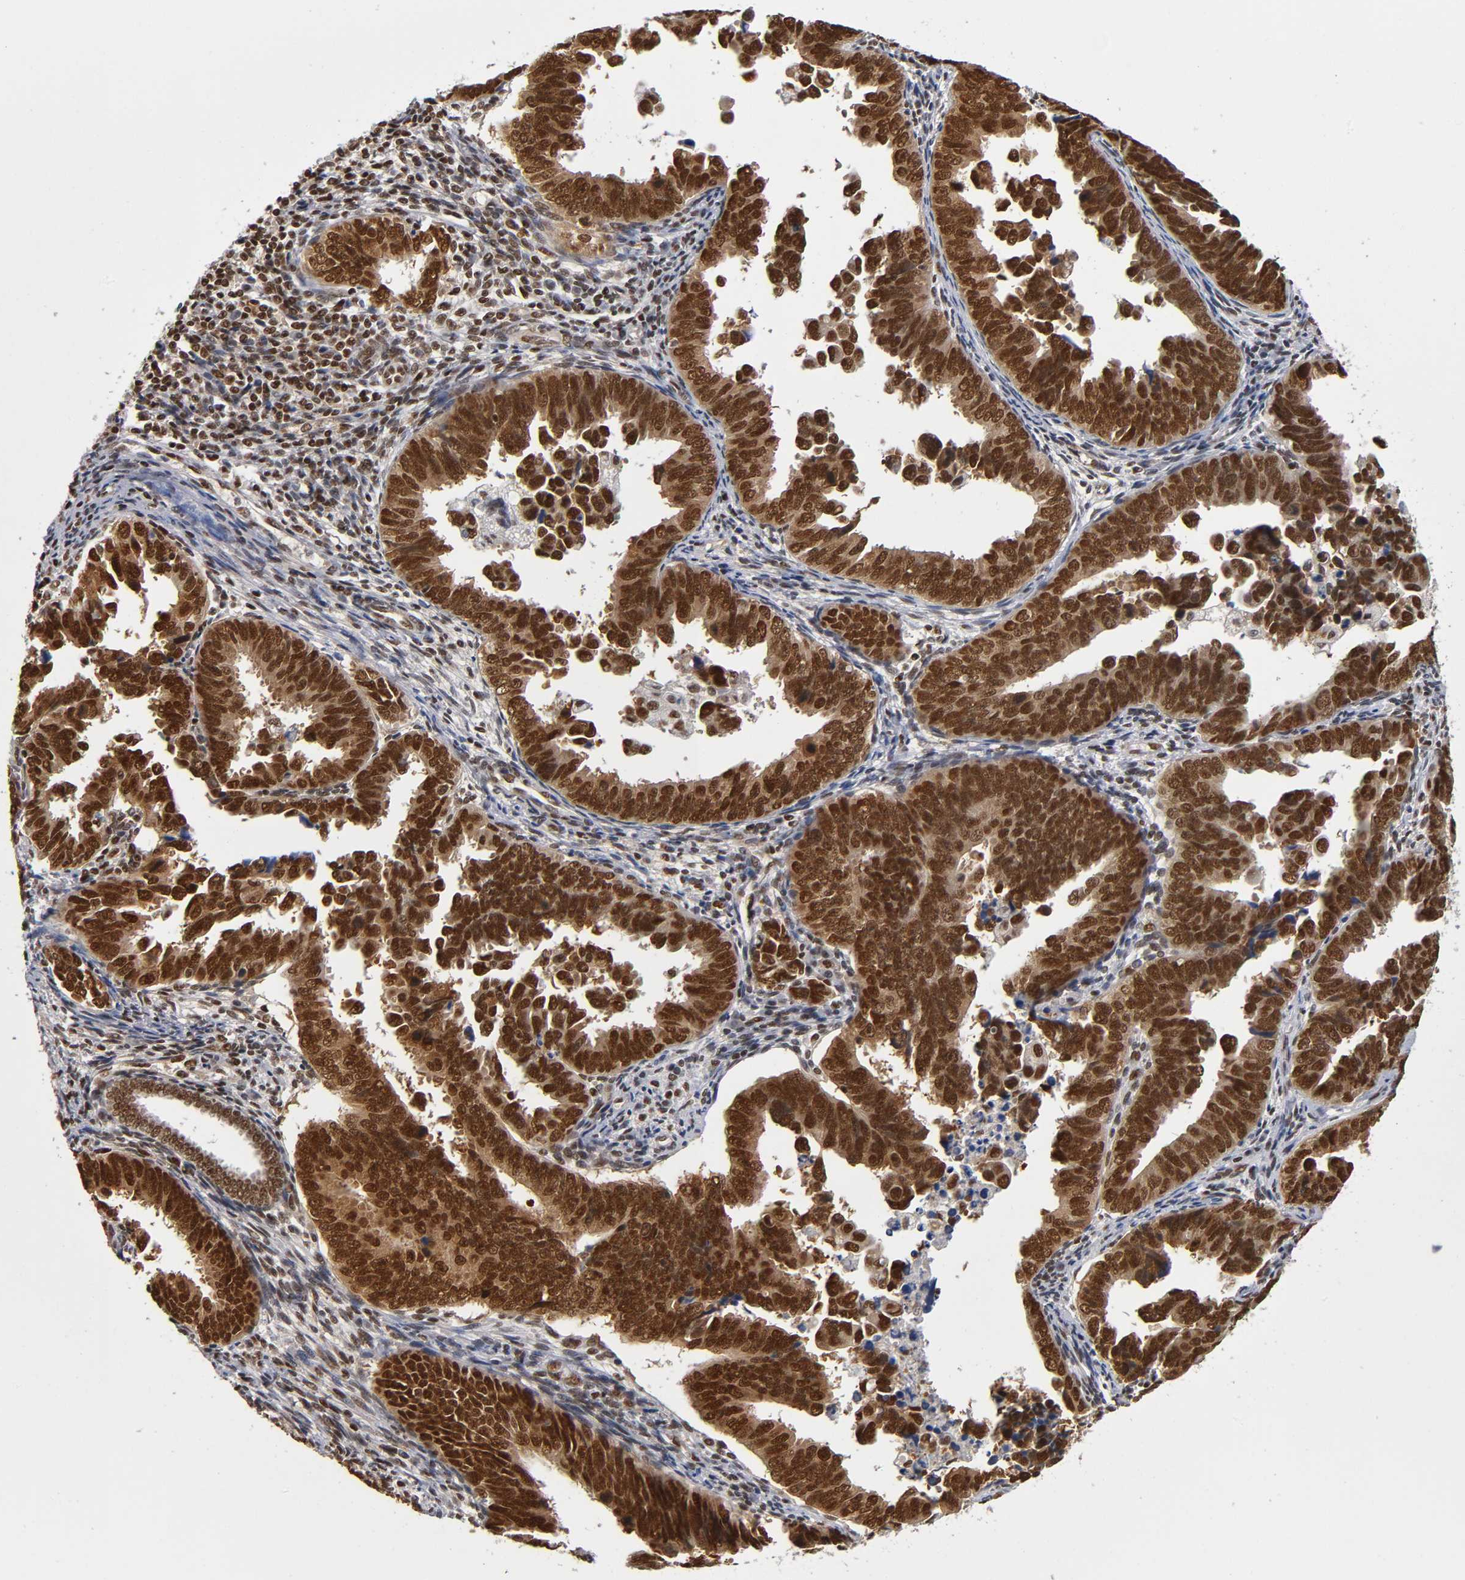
{"staining": {"intensity": "strong", "quantity": ">75%", "location": "nuclear"}, "tissue": "endometrial cancer", "cell_type": "Tumor cells", "image_type": "cancer", "snomed": [{"axis": "morphology", "description": "Adenocarcinoma, NOS"}, {"axis": "topography", "description": "Endometrium"}], "caption": "Tumor cells reveal high levels of strong nuclear expression in about >75% of cells in human endometrial cancer (adenocarcinoma).", "gene": "ILKAP", "patient": {"sex": "female", "age": 75}}